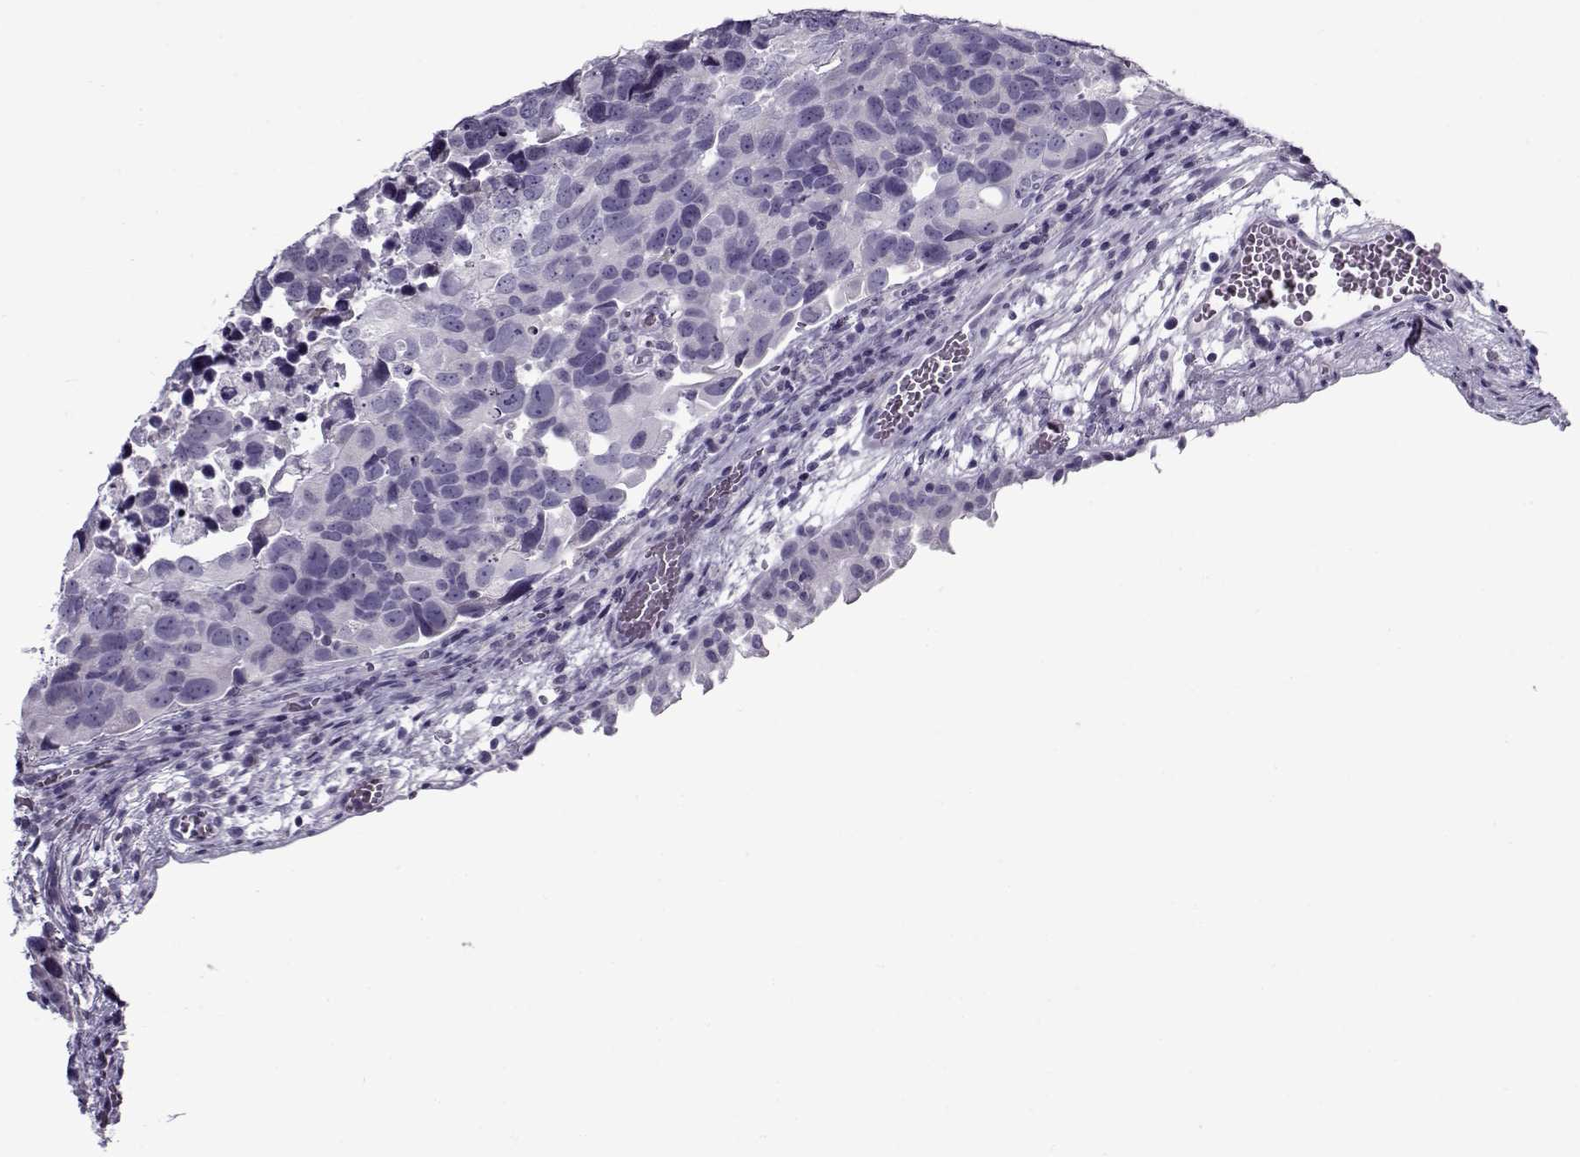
{"staining": {"intensity": "negative", "quantity": "none", "location": "none"}, "tissue": "urothelial cancer", "cell_type": "Tumor cells", "image_type": "cancer", "snomed": [{"axis": "morphology", "description": "Urothelial carcinoma, High grade"}, {"axis": "topography", "description": "Urinary bladder"}], "caption": "DAB immunohistochemical staining of high-grade urothelial carcinoma reveals no significant expression in tumor cells.", "gene": "GAGE2A", "patient": {"sex": "male", "age": 60}}